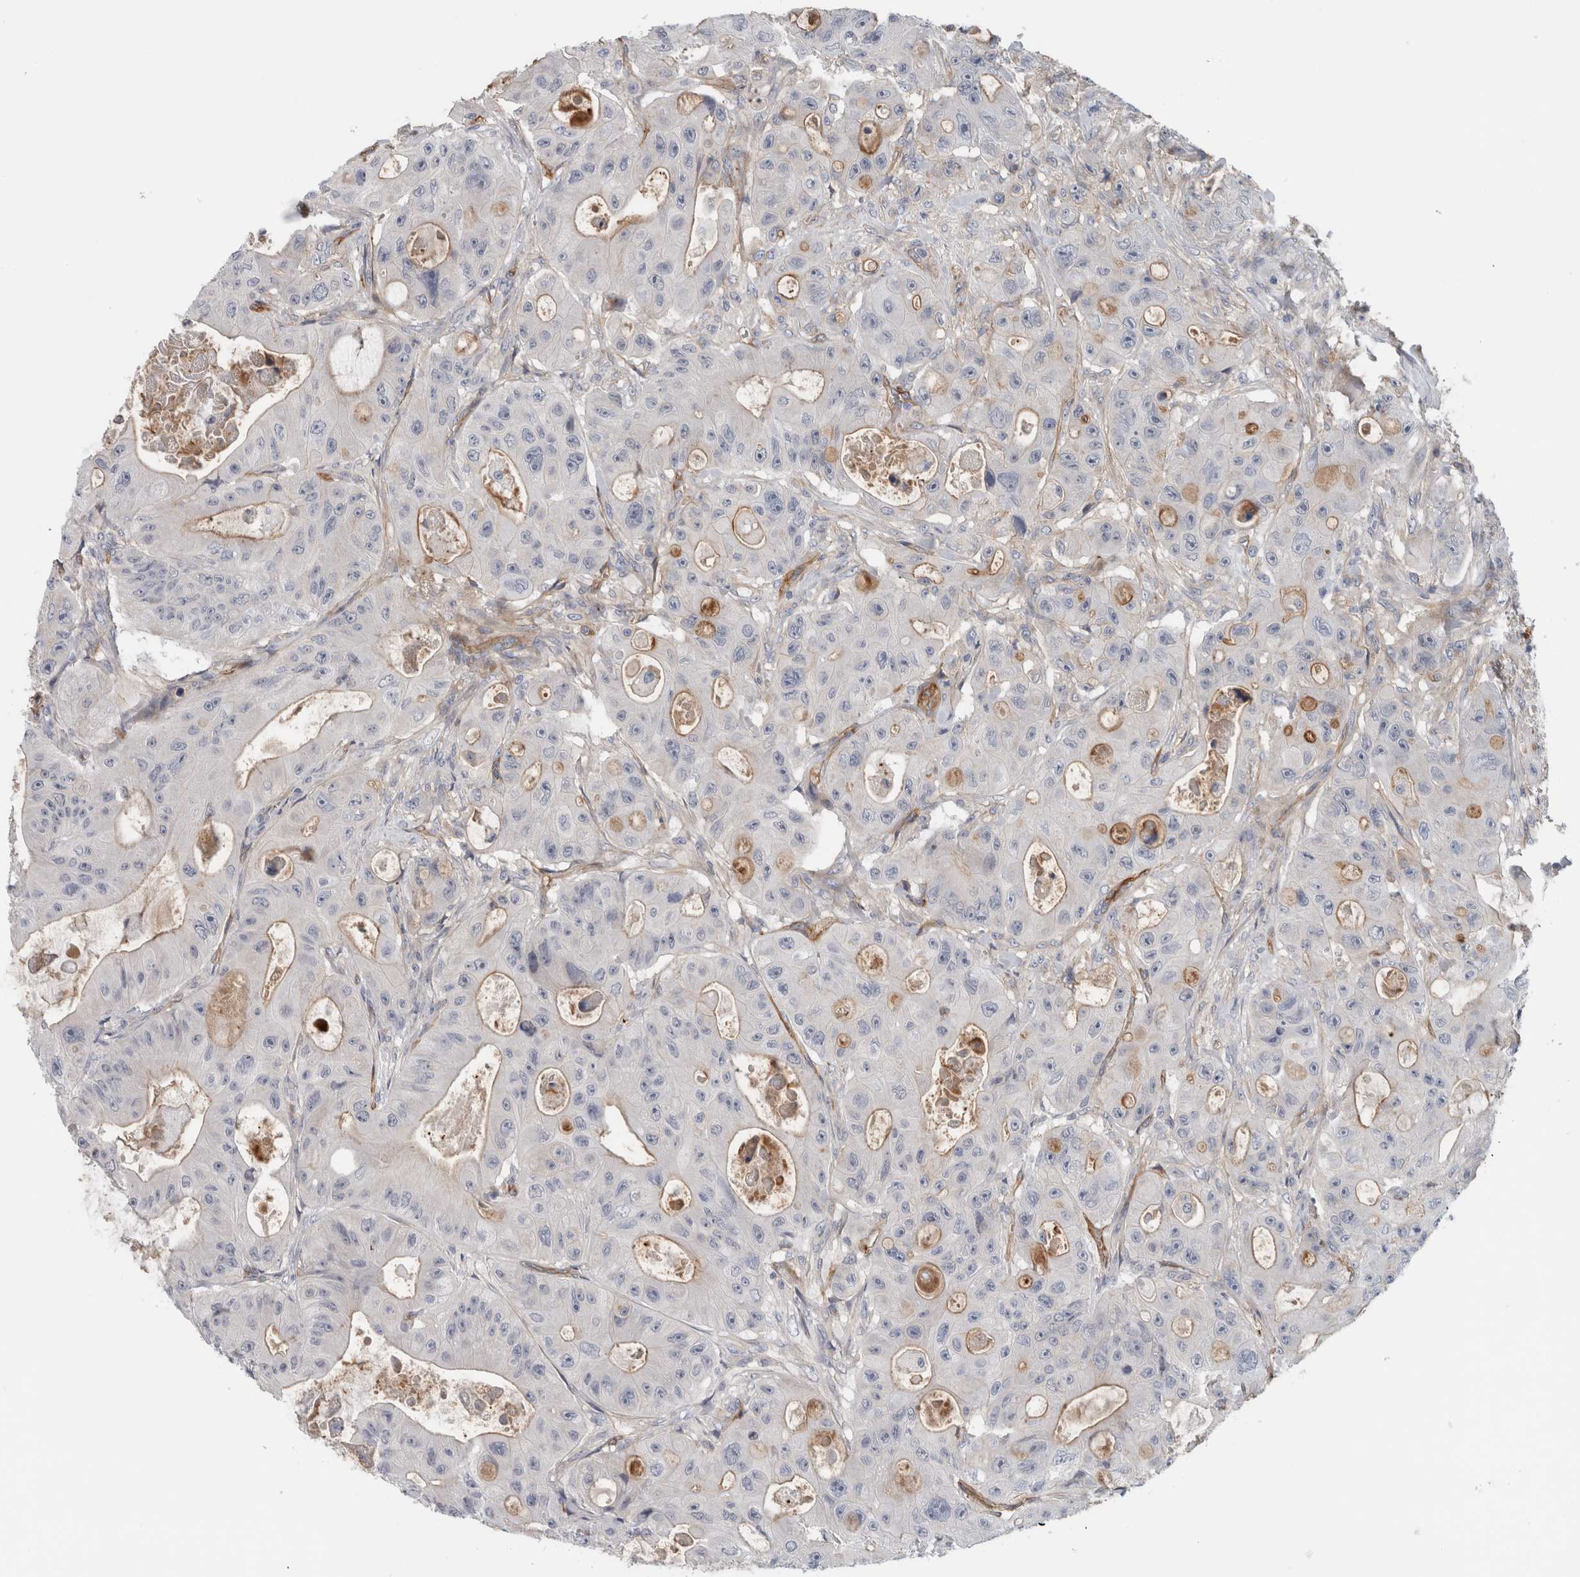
{"staining": {"intensity": "weak", "quantity": "25%-75%", "location": "cytoplasmic/membranous"}, "tissue": "colorectal cancer", "cell_type": "Tumor cells", "image_type": "cancer", "snomed": [{"axis": "morphology", "description": "Adenocarcinoma, NOS"}, {"axis": "topography", "description": "Colon"}], "caption": "Immunohistochemical staining of human colorectal adenocarcinoma demonstrates low levels of weak cytoplasmic/membranous staining in approximately 25%-75% of tumor cells.", "gene": "CD59", "patient": {"sex": "female", "age": 46}}